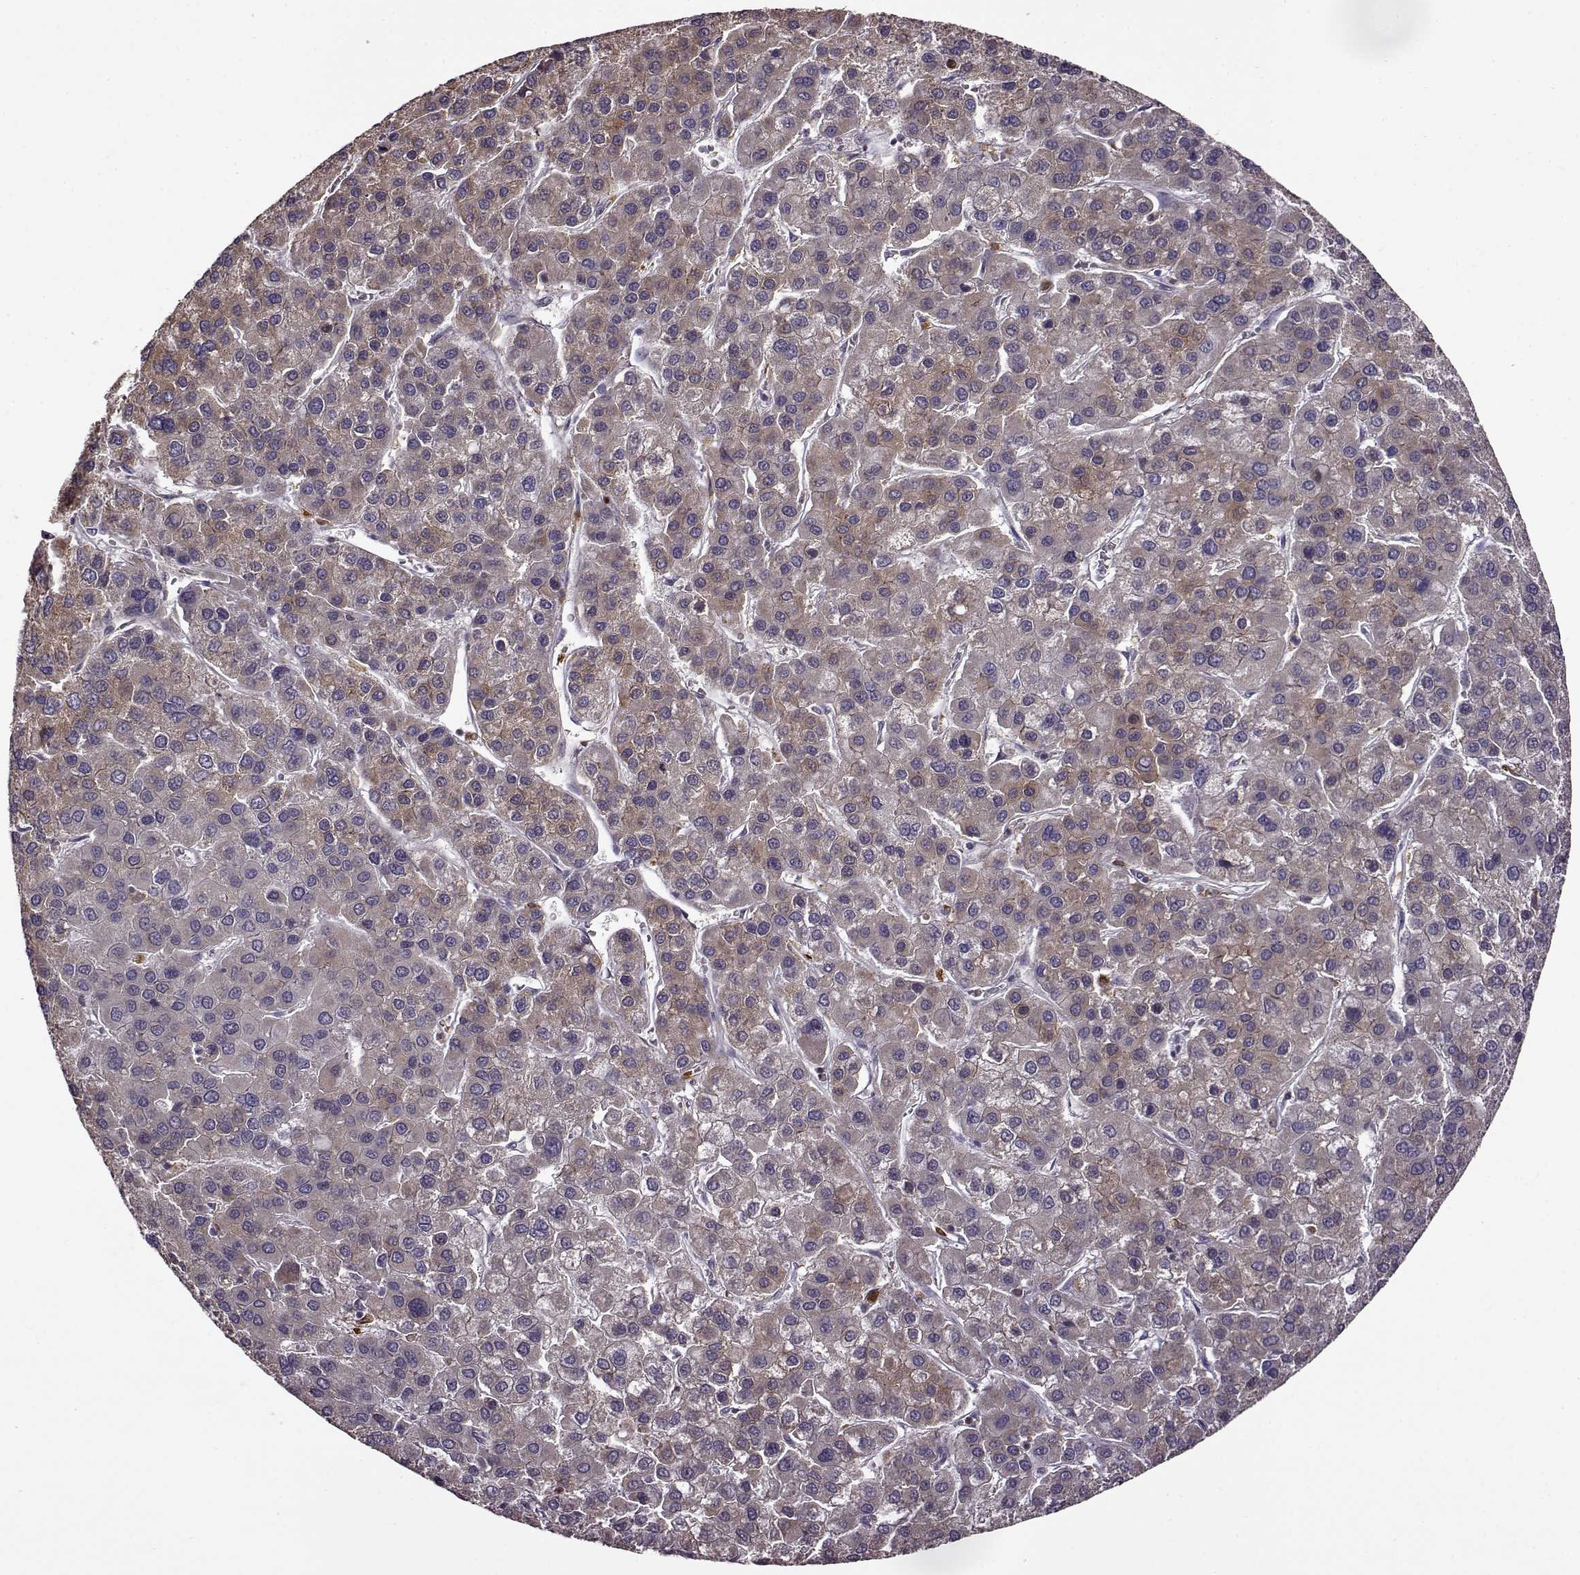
{"staining": {"intensity": "weak", "quantity": ">75%", "location": "cytoplasmic/membranous"}, "tissue": "liver cancer", "cell_type": "Tumor cells", "image_type": "cancer", "snomed": [{"axis": "morphology", "description": "Carcinoma, Hepatocellular, NOS"}, {"axis": "topography", "description": "Liver"}], "caption": "This image shows liver cancer (hepatocellular carcinoma) stained with immunohistochemistry to label a protein in brown. The cytoplasmic/membranous of tumor cells show weak positivity for the protein. Nuclei are counter-stained blue.", "gene": "MTSS1", "patient": {"sex": "female", "age": 41}}